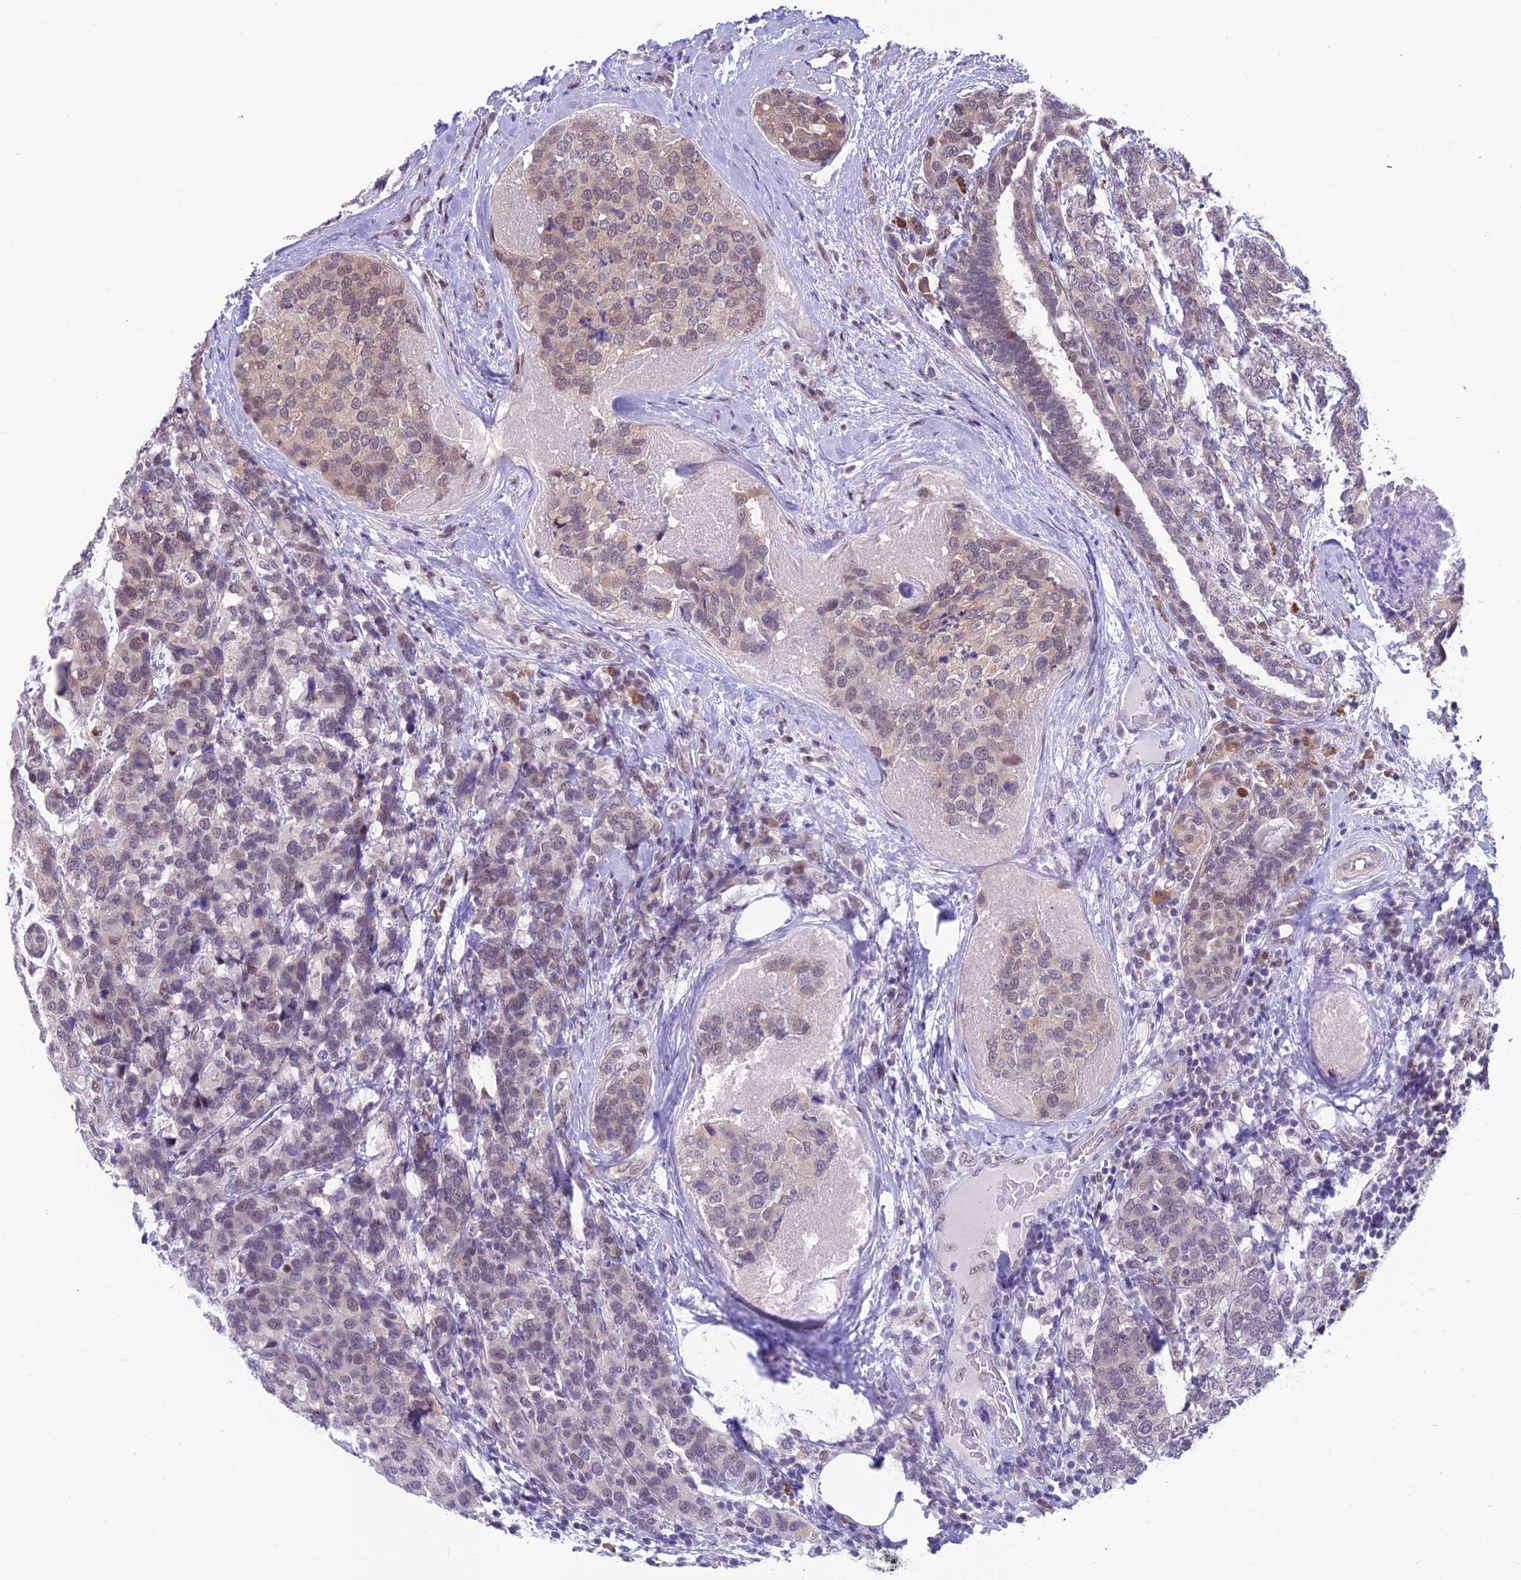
{"staining": {"intensity": "weak", "quantity": "<25%", "location": "cytoplasmic/membranous,nuclear"}, "tissue": "breast cancer", "cell_type": "Tumor cells", "image_type": "cancer", "snomed": [{"axis": "morphology", "description": "Lobular carcinoma"}, {"axis": "topography", "description": "Breast"}], "caption": "A high-resolution photomicrograph shows immunohistochemistry (IHC) staining of breast cancer (lobular carcinoma), which exhibits no significant positivity in tumor cells. The staining was performed using DAB to visualize the protein expression in brown, while the nuclei were stained in blue with hematoxylin (Magnification: 20x).", "gene": "KIAA1191", "patient": {"sex": "female", "age": 59}}